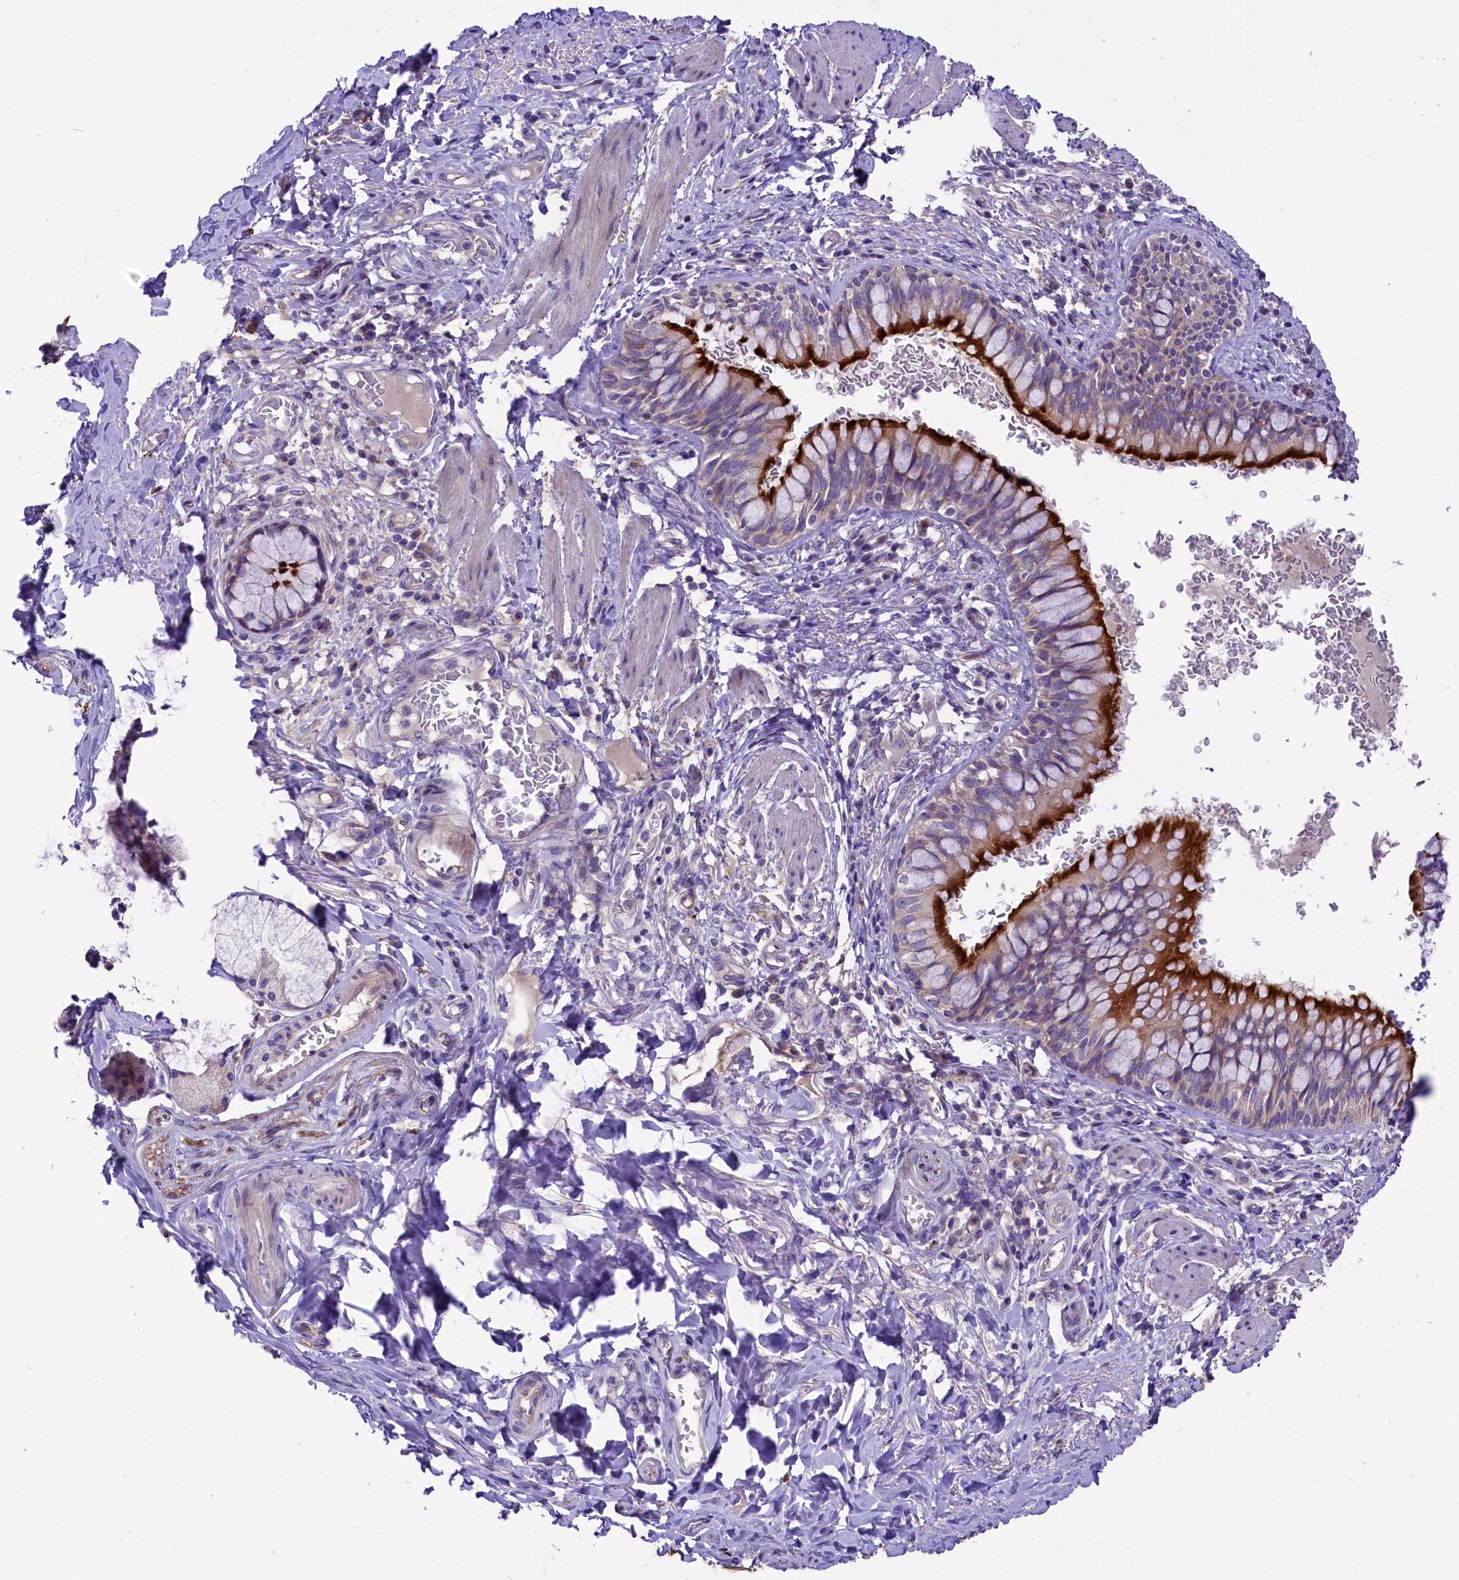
{"staining": {"intensity": "strong", "quantity": ">75%", "location": "cytoplasmic/membranous"}, "tissue": "bronchus", "cell_type": "Respiratory epithelial cells", "image_type": "normal", "snomed": [{"axis": "morphology", "description": "Normal tissue, NOS"}, {"axis": "topography", "description": "Cartilage tissue"}, {"axis": "topography", "description": "Bronchus"}], "caption": "Immunohistochemical staining of unremarkable human bronchus shows >75% levels of strong cytoplasmic/membranous protein expression in approximately >75% of respiratory epithelial cells. The protein is stained brown, and the nuclei are stained in blue (DAB IHC with brightfield microscopy, high magnification).", "gene": "CD99L2", "patient": {"sex": "female", "age": 36}}